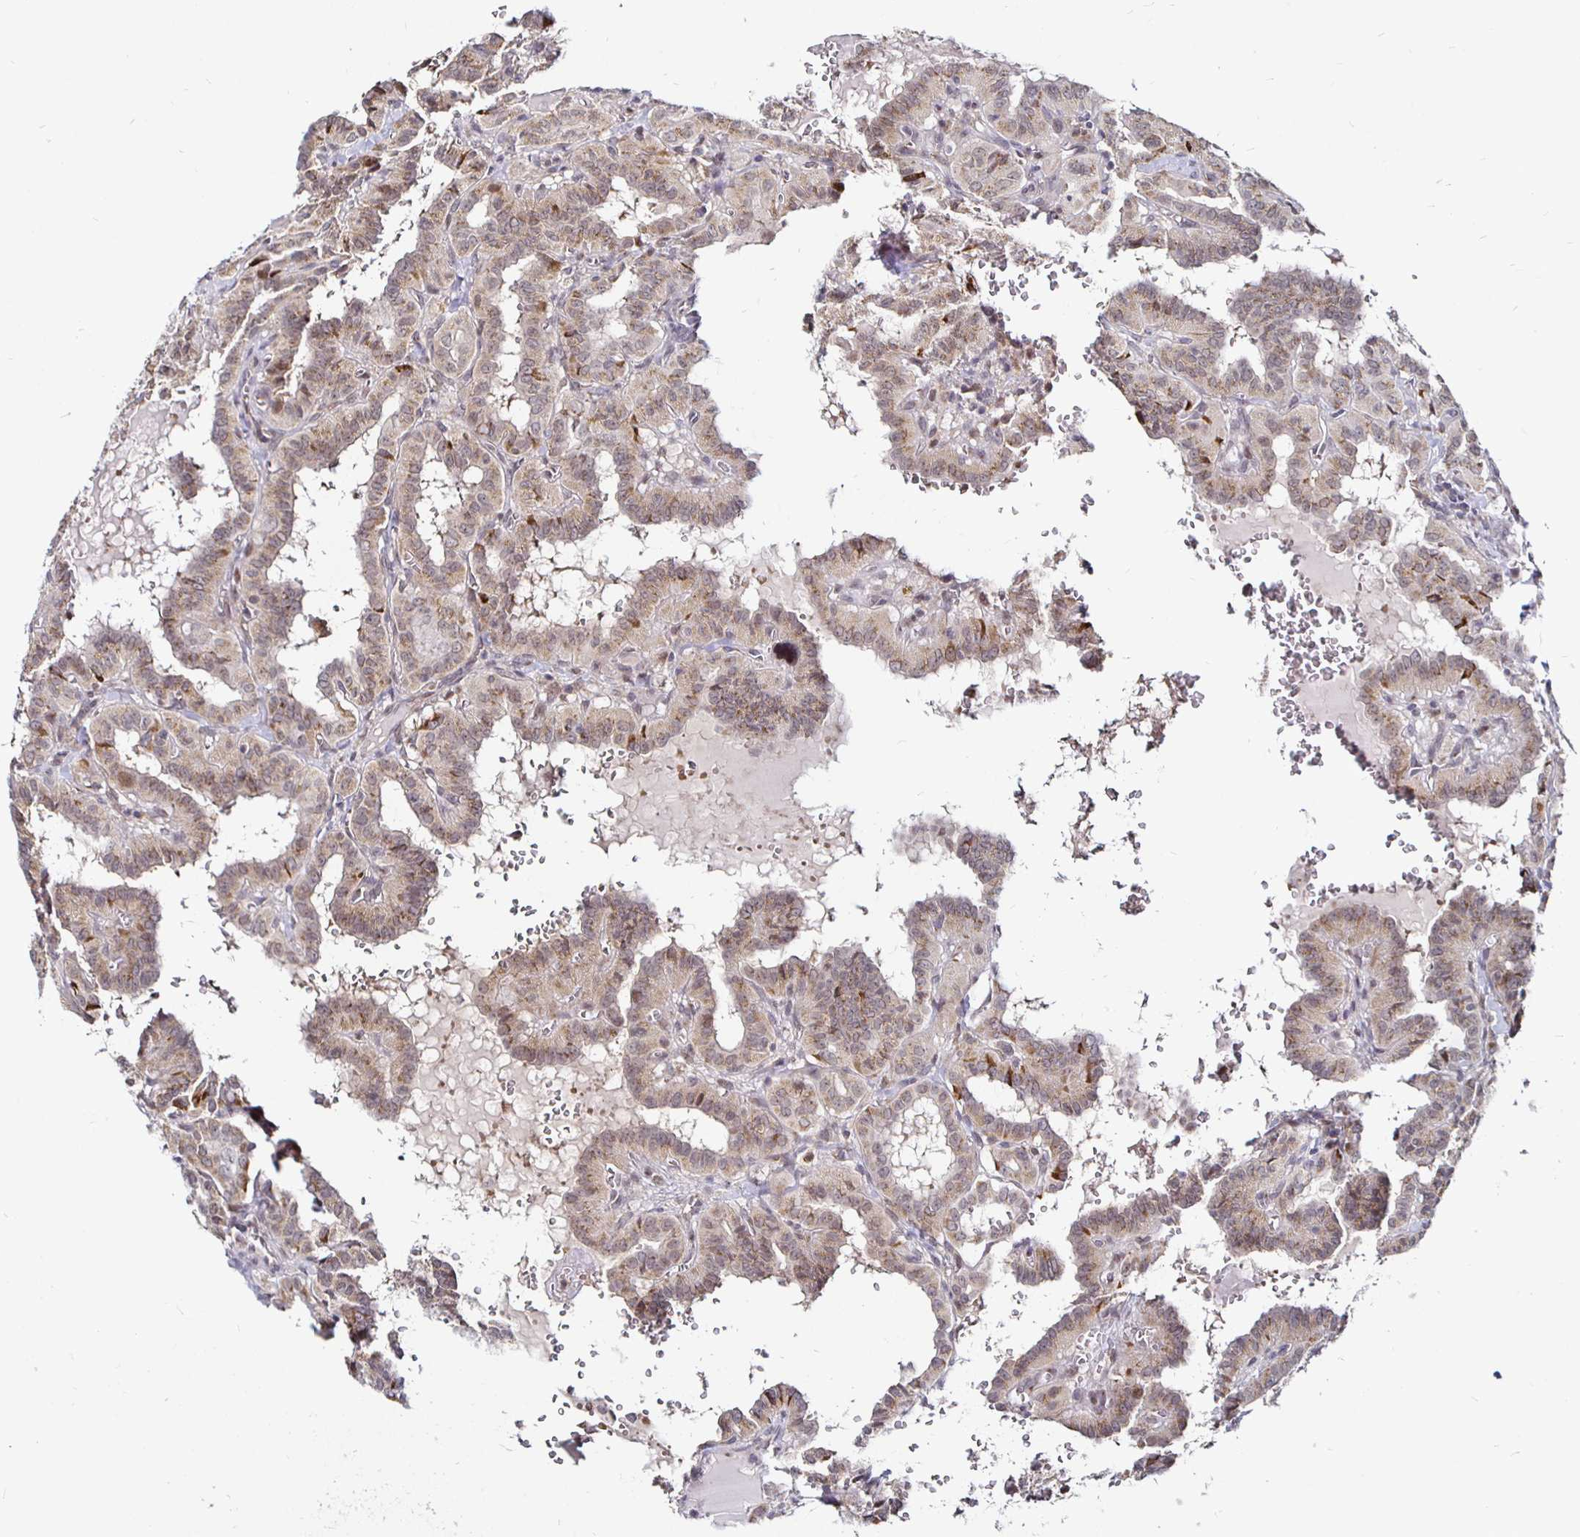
{"staining": {"intensity": "moderate", "quantity": "25%-75%", "location": "cytoplasmic/membranous"}, "tissue": "thyroid cancer", "cell_type": "Tumor cells", "image_type": "cancer", "snomed": [{"axis": "morphology", "description": "Papillary adenocarcinoma, NOS"}, {"axis": "topography", "description": "Thyroid gland"}], "caption": "Immunohistochemical staining of human thyroid cancer shows medium levels of moderate cytoplasmic/membranous staining in approximately 25%-75% of tumor cells.", "gene": "ATG3", "patient": {"sex": "female", "age": 21}}